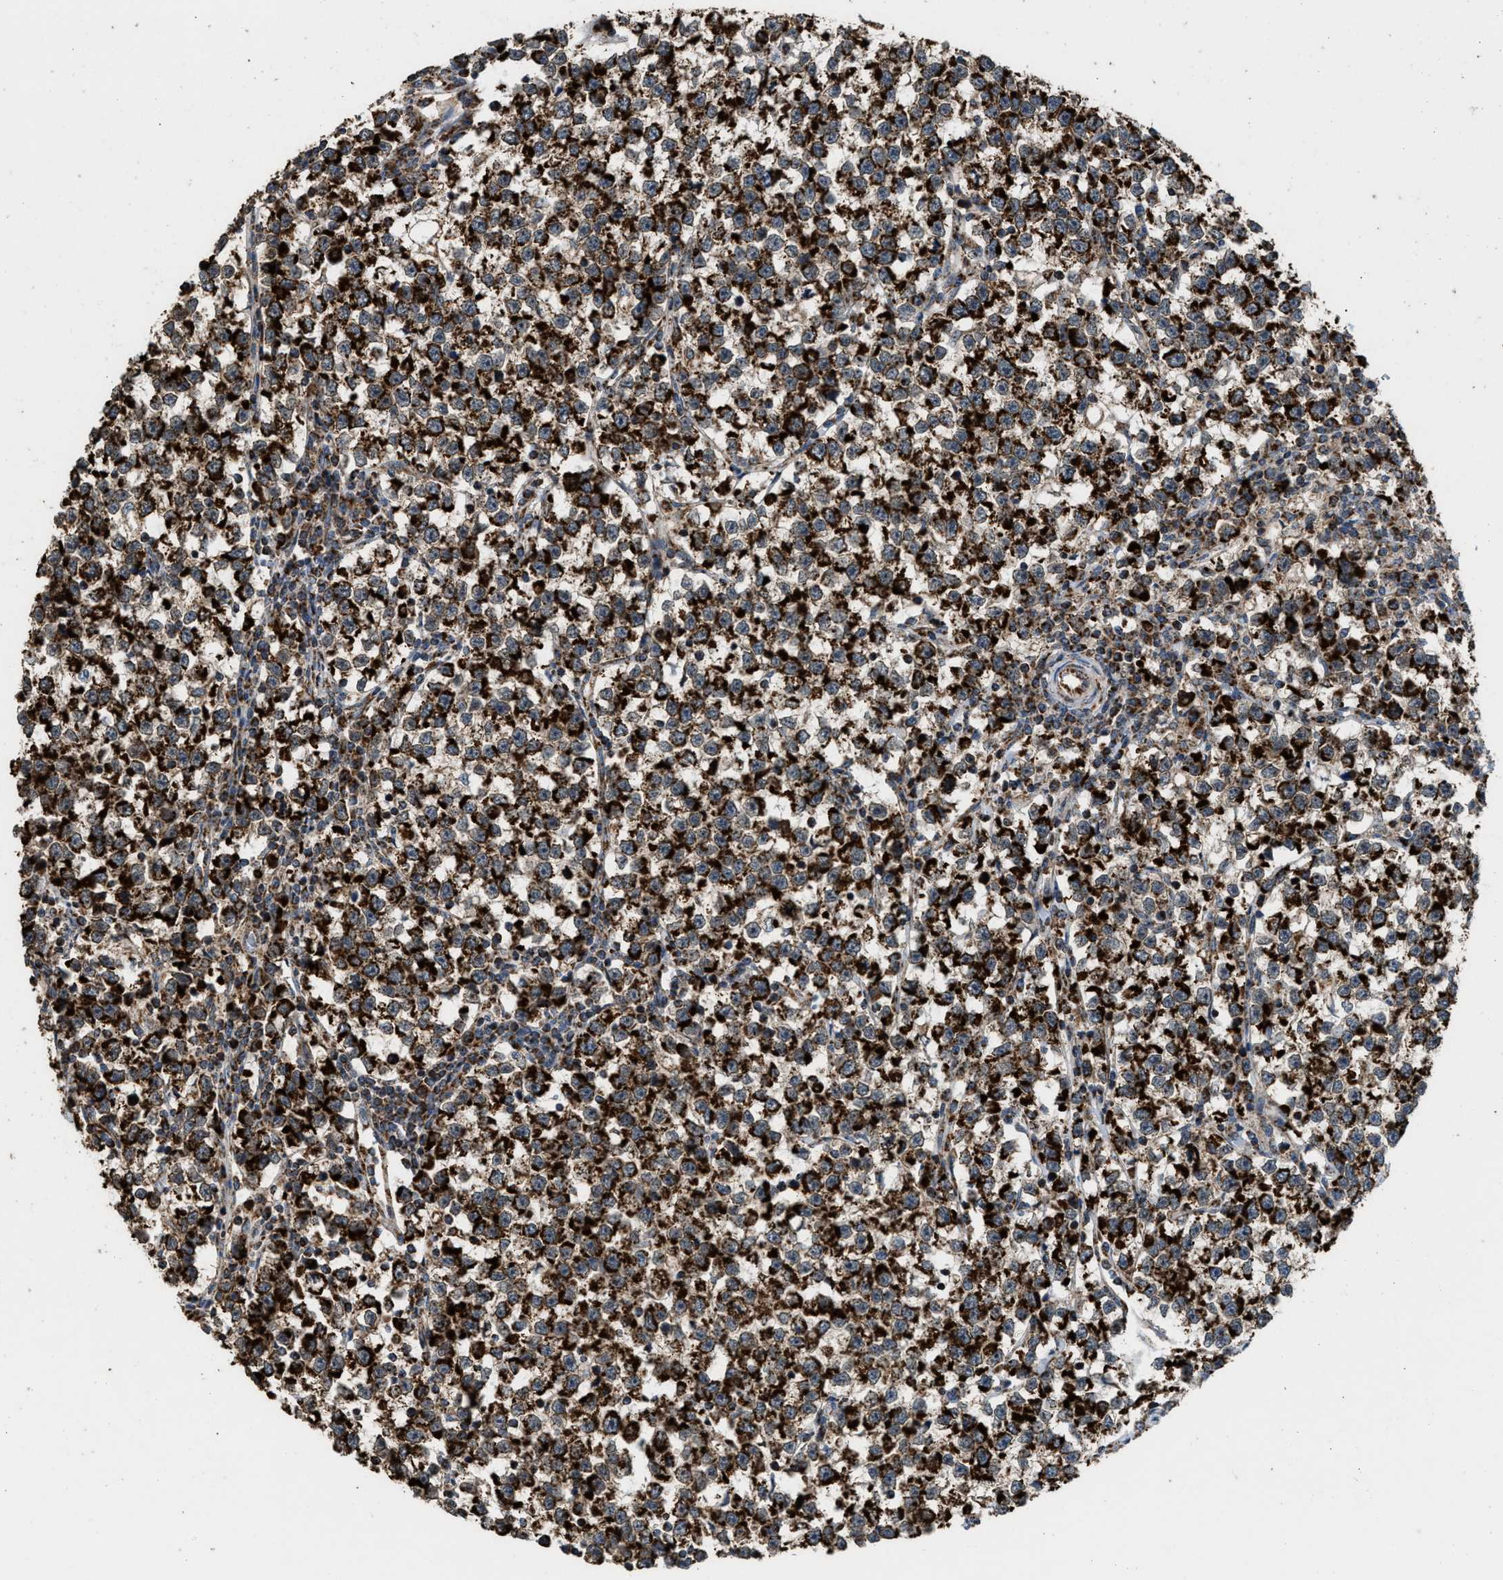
{"staining": {"intensity": "strong", "quantity": ">75%", "location": "cytoplasmic/membranous"}, "tissue": "testis cancer", "cell_type": "Tumor cells", "image_type": "cancer", "snomed": [{"axis": "morphology", "description": "Normal tissue, NOS"}, {"axis": "morphology", "description": "Seminoma, NOS"}, {"axis": "topography", "description": "Testis"}], "caption": "An image of testis cancer stained for a protein exhibits strong cytoplasmic/membranous brown staining in tumor cells.", "gene": "SGSM2", "patient": {"sex": "male", "age": 43}}